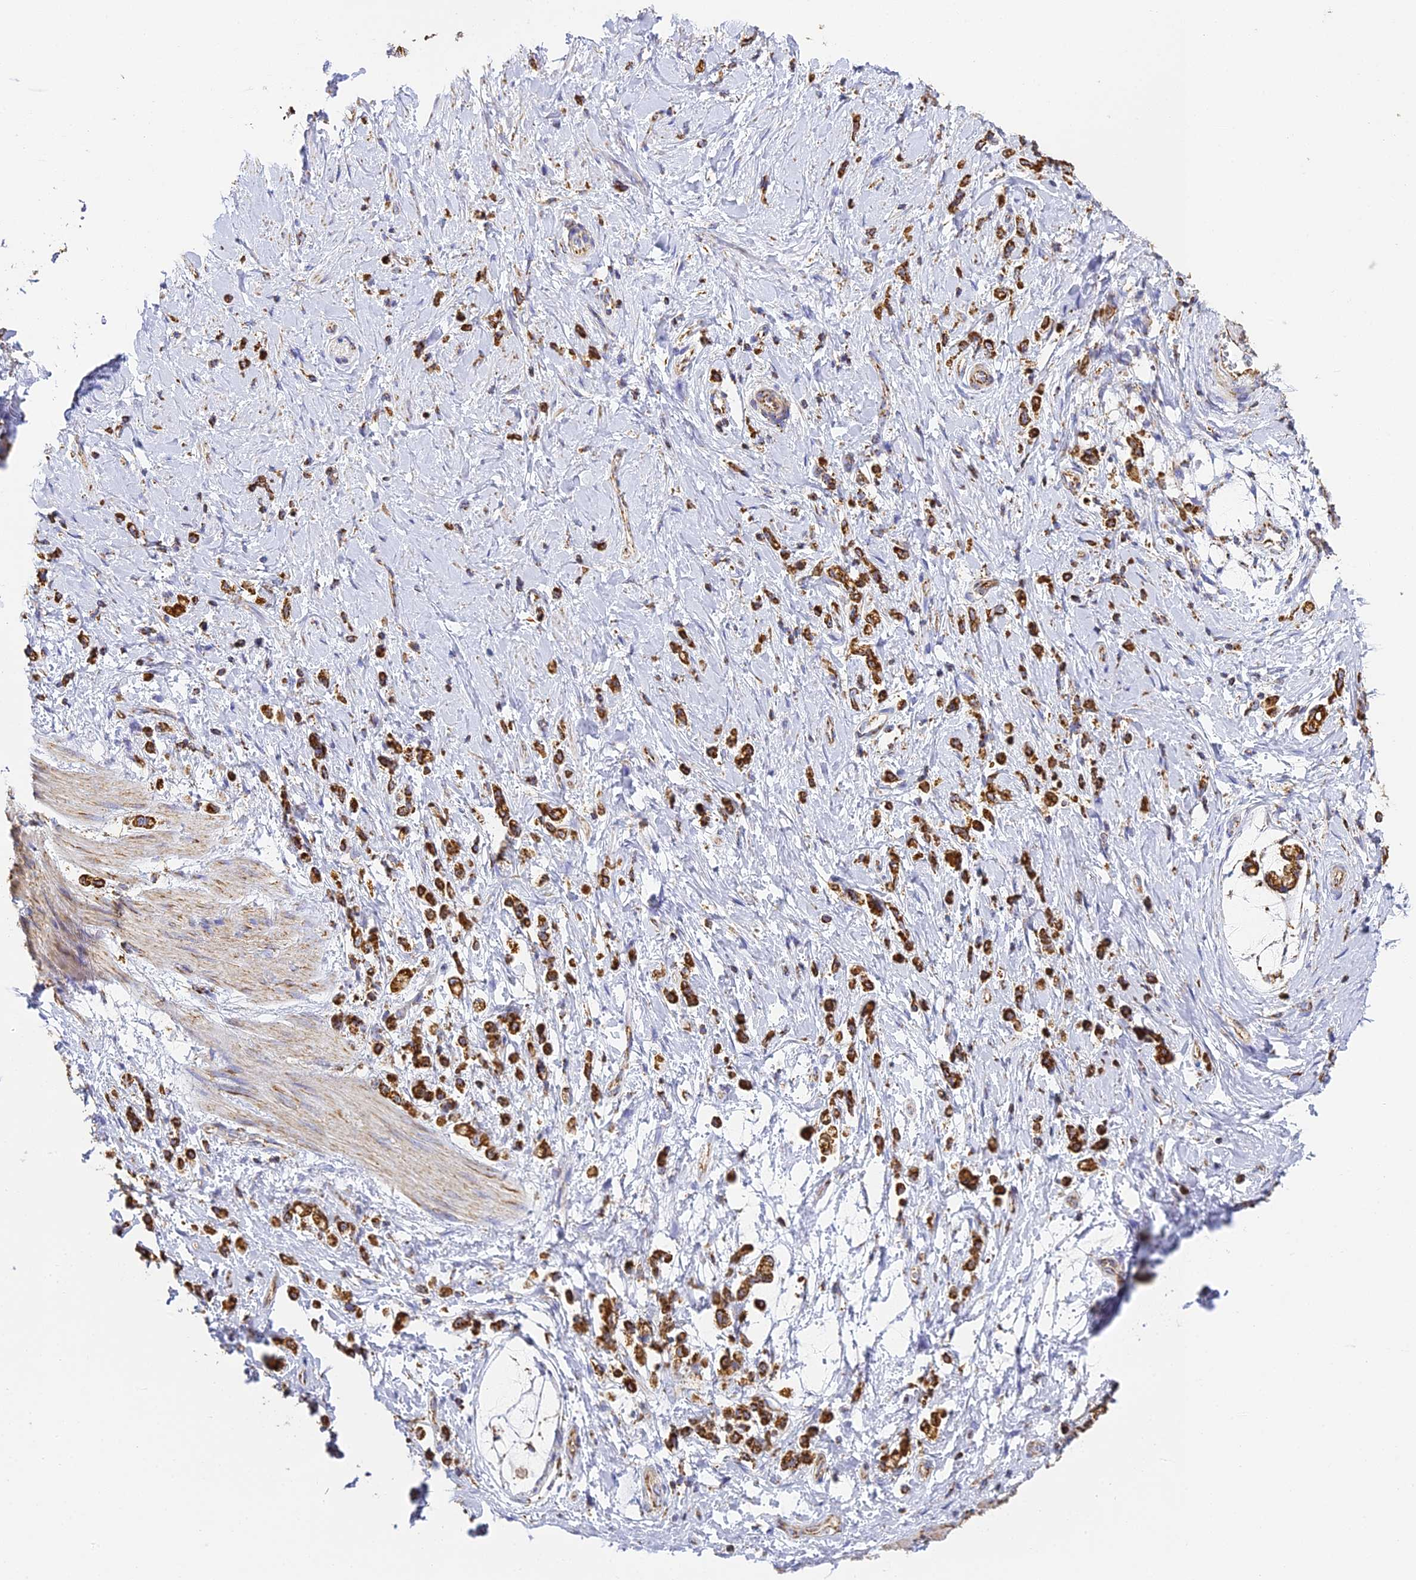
{"staining": {"intensity": "strong", "quantity": ">75%", "location": "cytoplasmic/membranous"}, "tissue": "stomach cancer", "cell_type": "Tumor cells", "image_type": "cancer", "snomed": [{"axis": "morphology", "description": "Adenocarcinoma, NOS"}, {"axis": "topography", "description": "Stomach"}], "caption": "An image of stomach adenocarcinoma stained for a protein displays strong cytoplasmic/membranous brown staining in tumor cells.", "gene": "COX6C", "patient": {"sex": "female", "age": 60}}